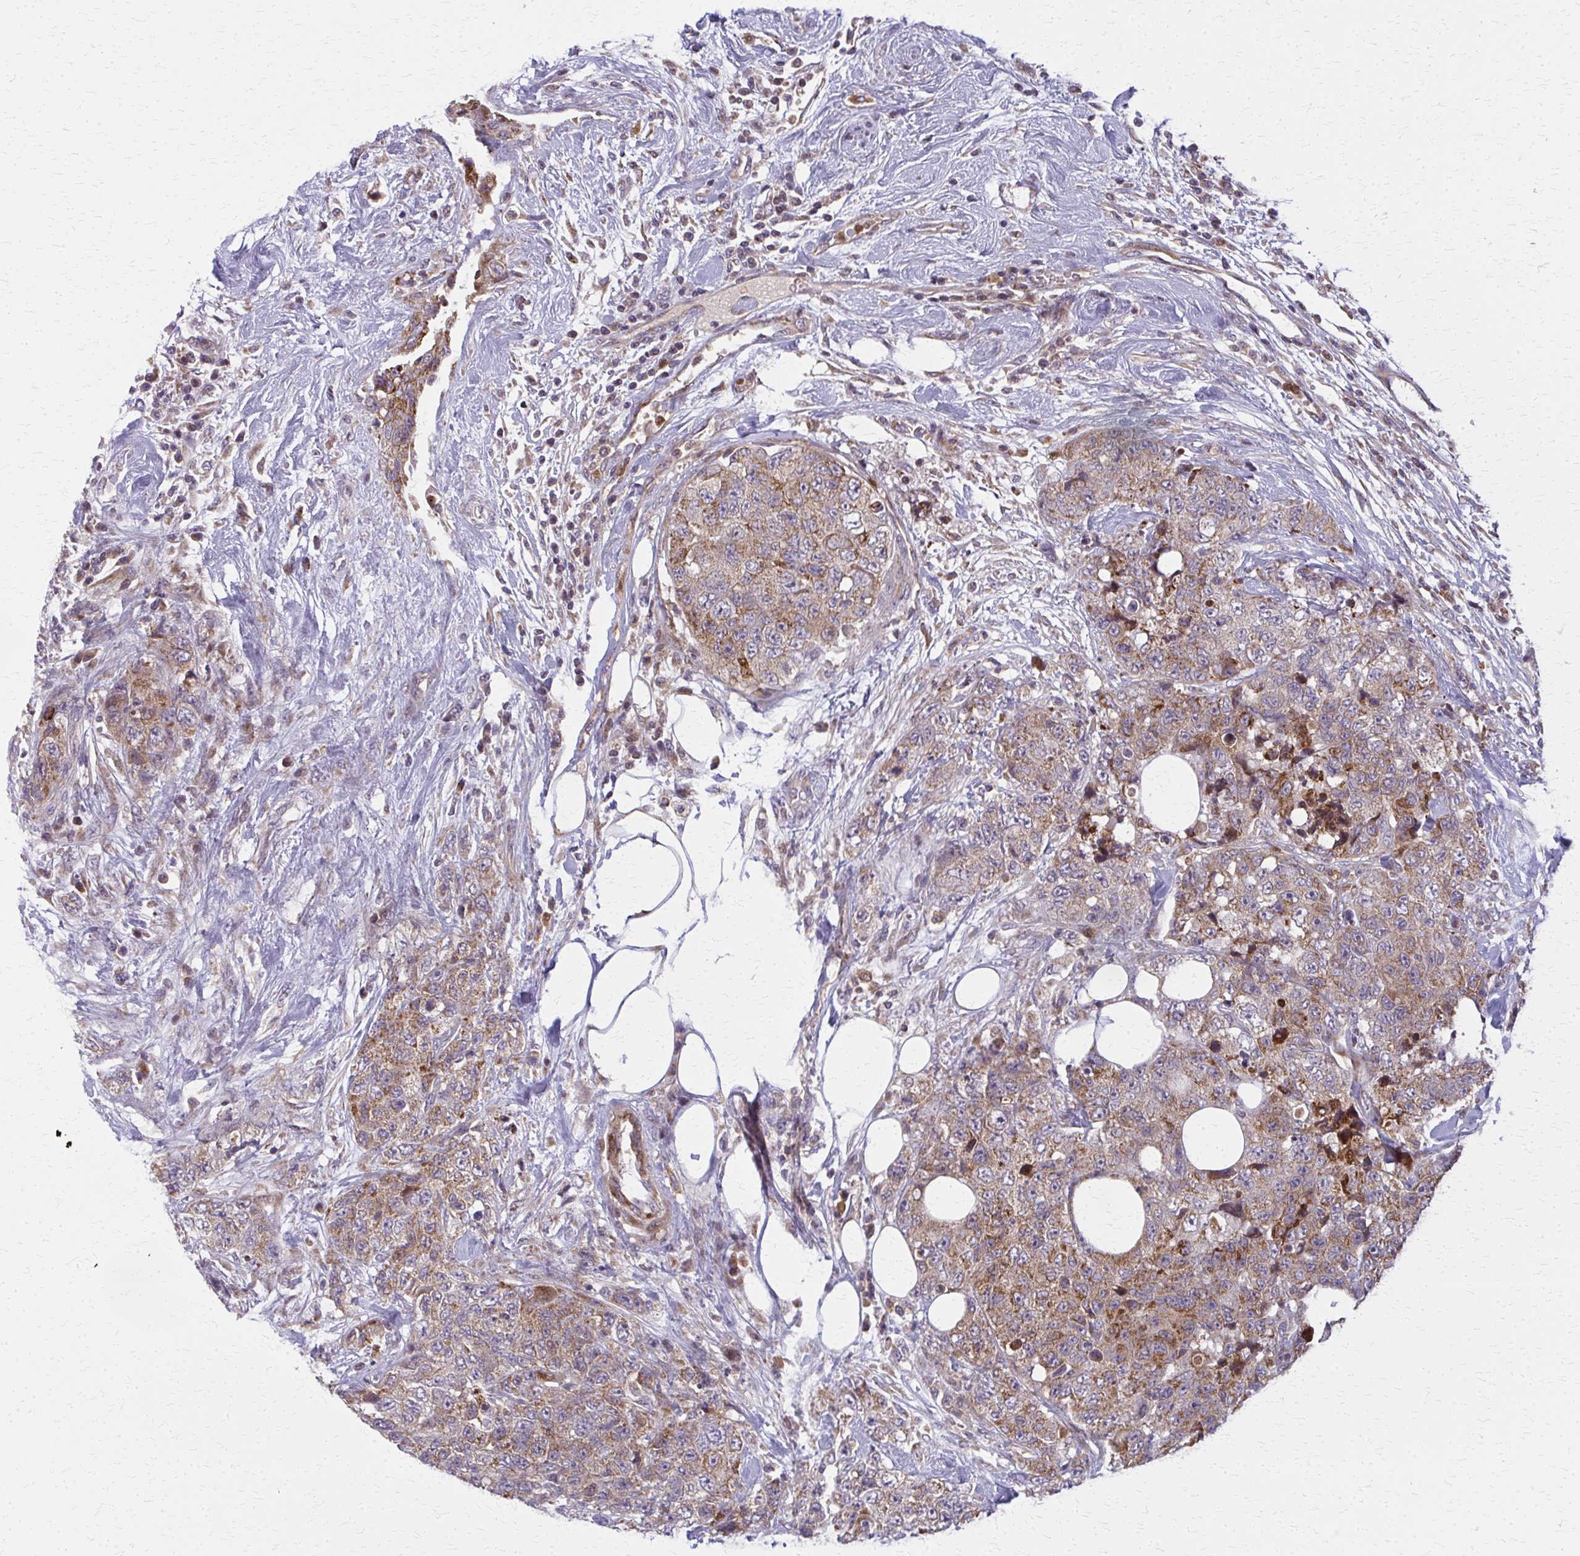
{"staining": {"intensity": "moderate", "quantity": ">75%", "location": "cytoplasmic/membranous"}, "tissue": "urothelial cancer", "cell_type": "Tumor cells", "image_type": "cancer", "snomed": [{"axis": "morphology", "description": "Urothelial carcinoma, High grade"}, {"axis": "topography", "description": "Urinary bladder"}], "caption": "Urothelial cancer was stained to show a protein in brown. There is medium levels of moderate cytoplasmic/membranous staining in about >75% of tumor cells.", "gene": "MCCC1", "patient": {"sex": "female", "age": 78}}